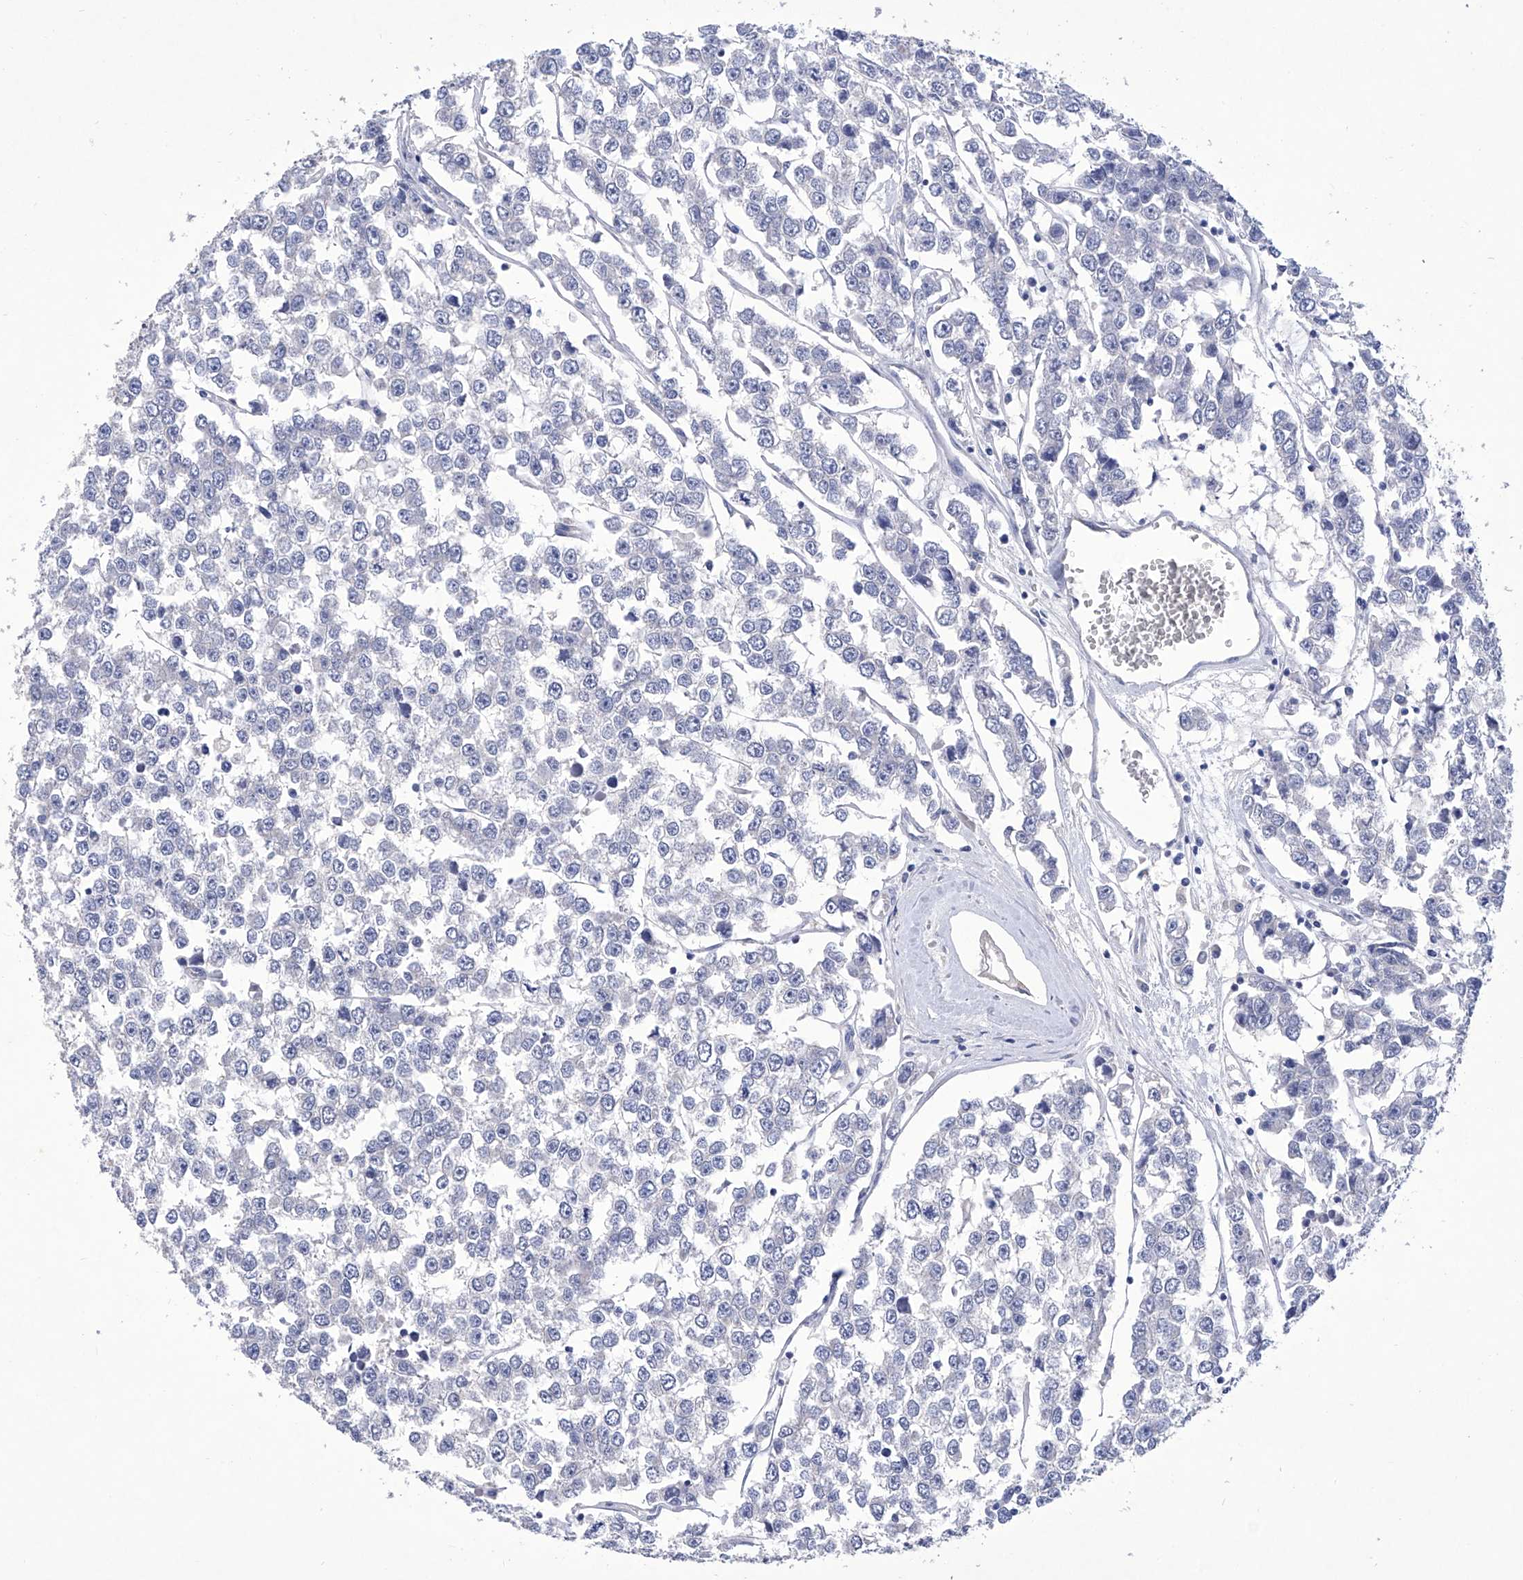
{"staining": {"intensity": "negative", "quantity": "none", "location": "none"}, "tissue": "testis cancer", "cell_type": "Tumor cells", "image_type": "cancer", "snomed": [{"axis": "morphology", "description": "Seminoma, NOS"}, {"axis": "morphology", "description": "Carcinoma, Embryonal, NOS"}, {"axis": "topography", "description": "Testis"}], "caption": "Tumor cells show no significant protein staining in testis cancer.", "gene": "IFNL2", "patient": {"sex": "male", "age": 52}}